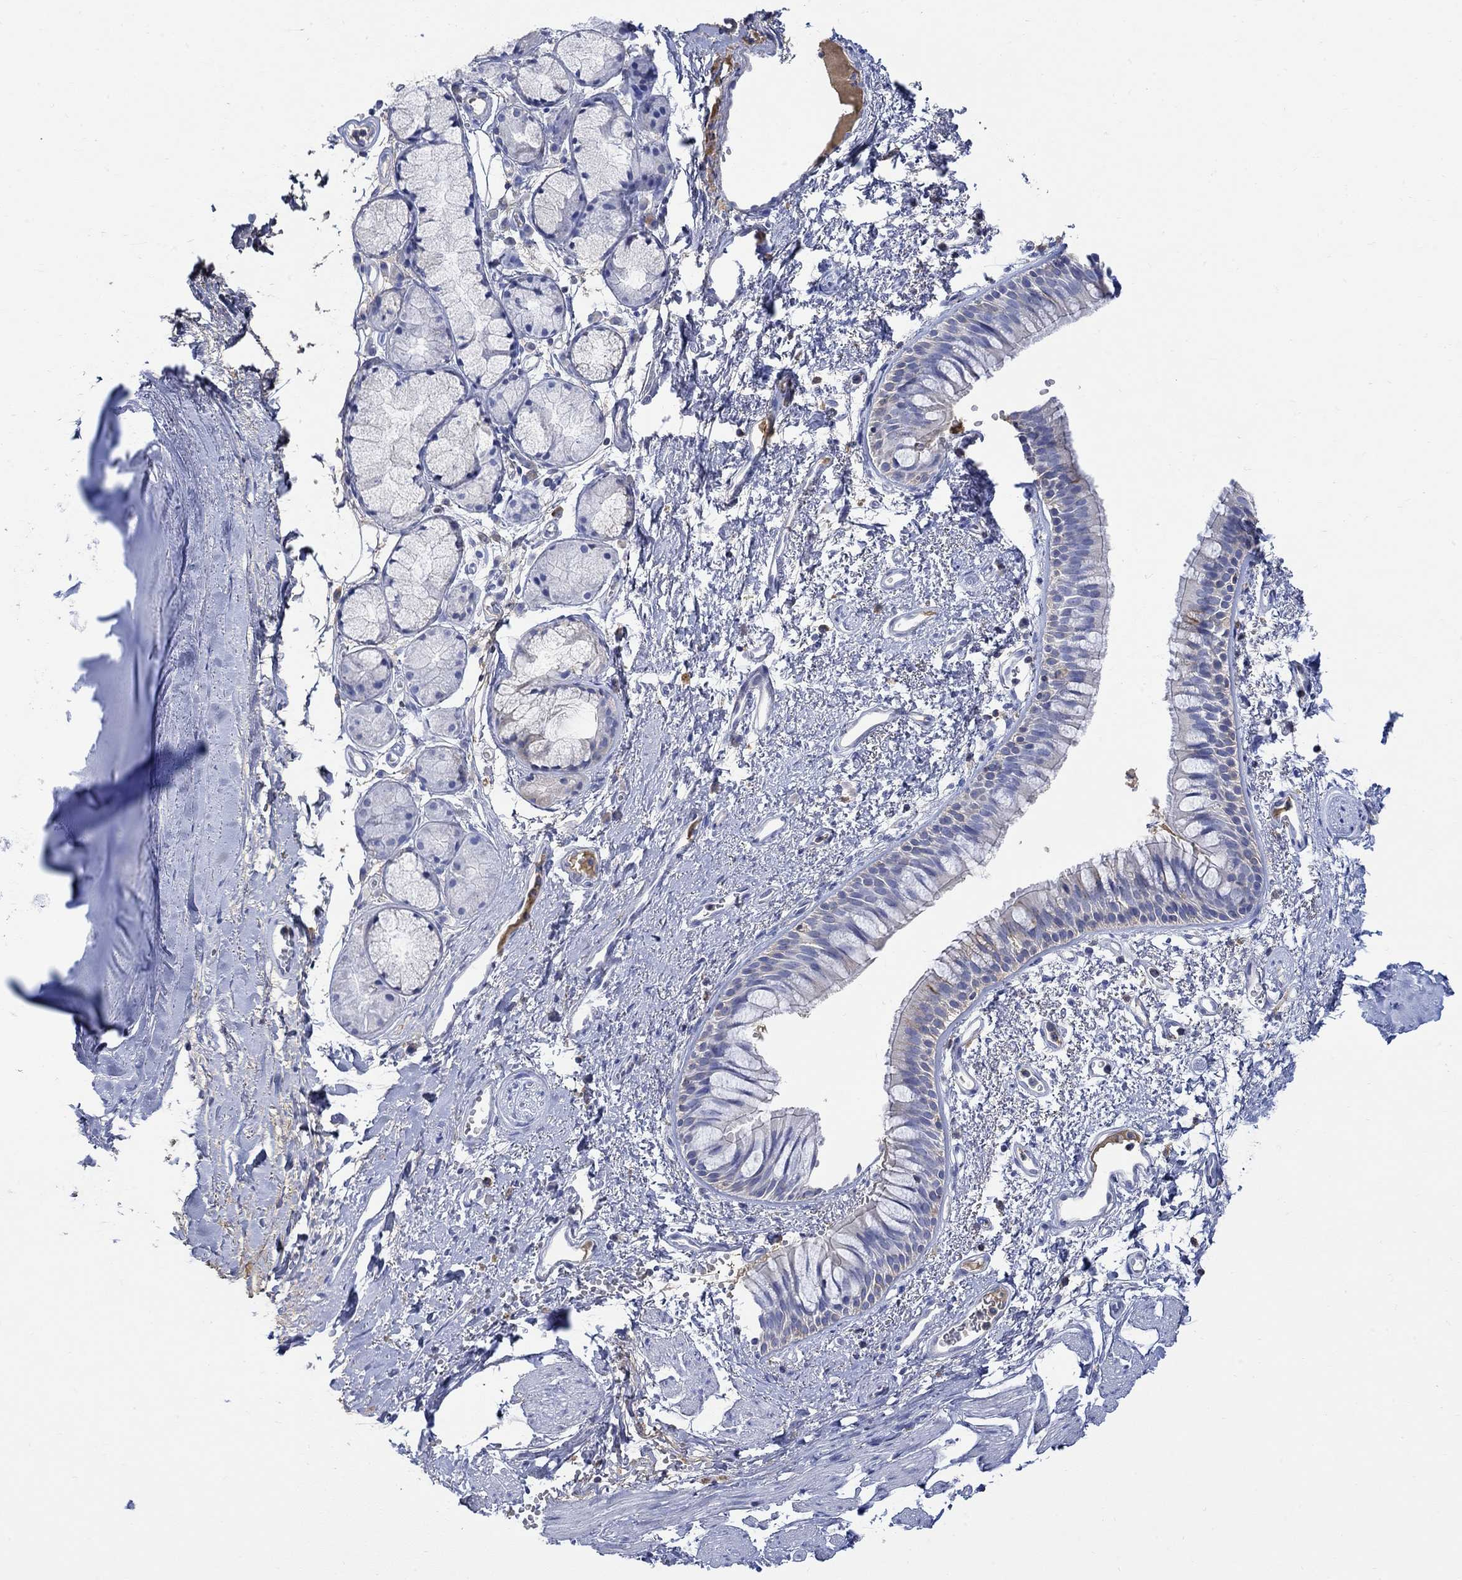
{"staining": {"intensity": "negative", "quantity": "none", "location": "none"}, "tissue": "bronchus", "cell_type": "Respiratory epithelial cells", "image_type": "normal", "snomed": [{"axis": "morphology", "description": "Normal tissue, NOS"}, {"axis": "topography", "description": "Cartilage tissue"}, {"axis": "topography", "description": "Bronchus"}], "caption": "Image shows no protein positivity in respiratory epithelial cells of normal bronchus.", "gene": "GCM1", "patient": {"sex": "male", "age": 66}}